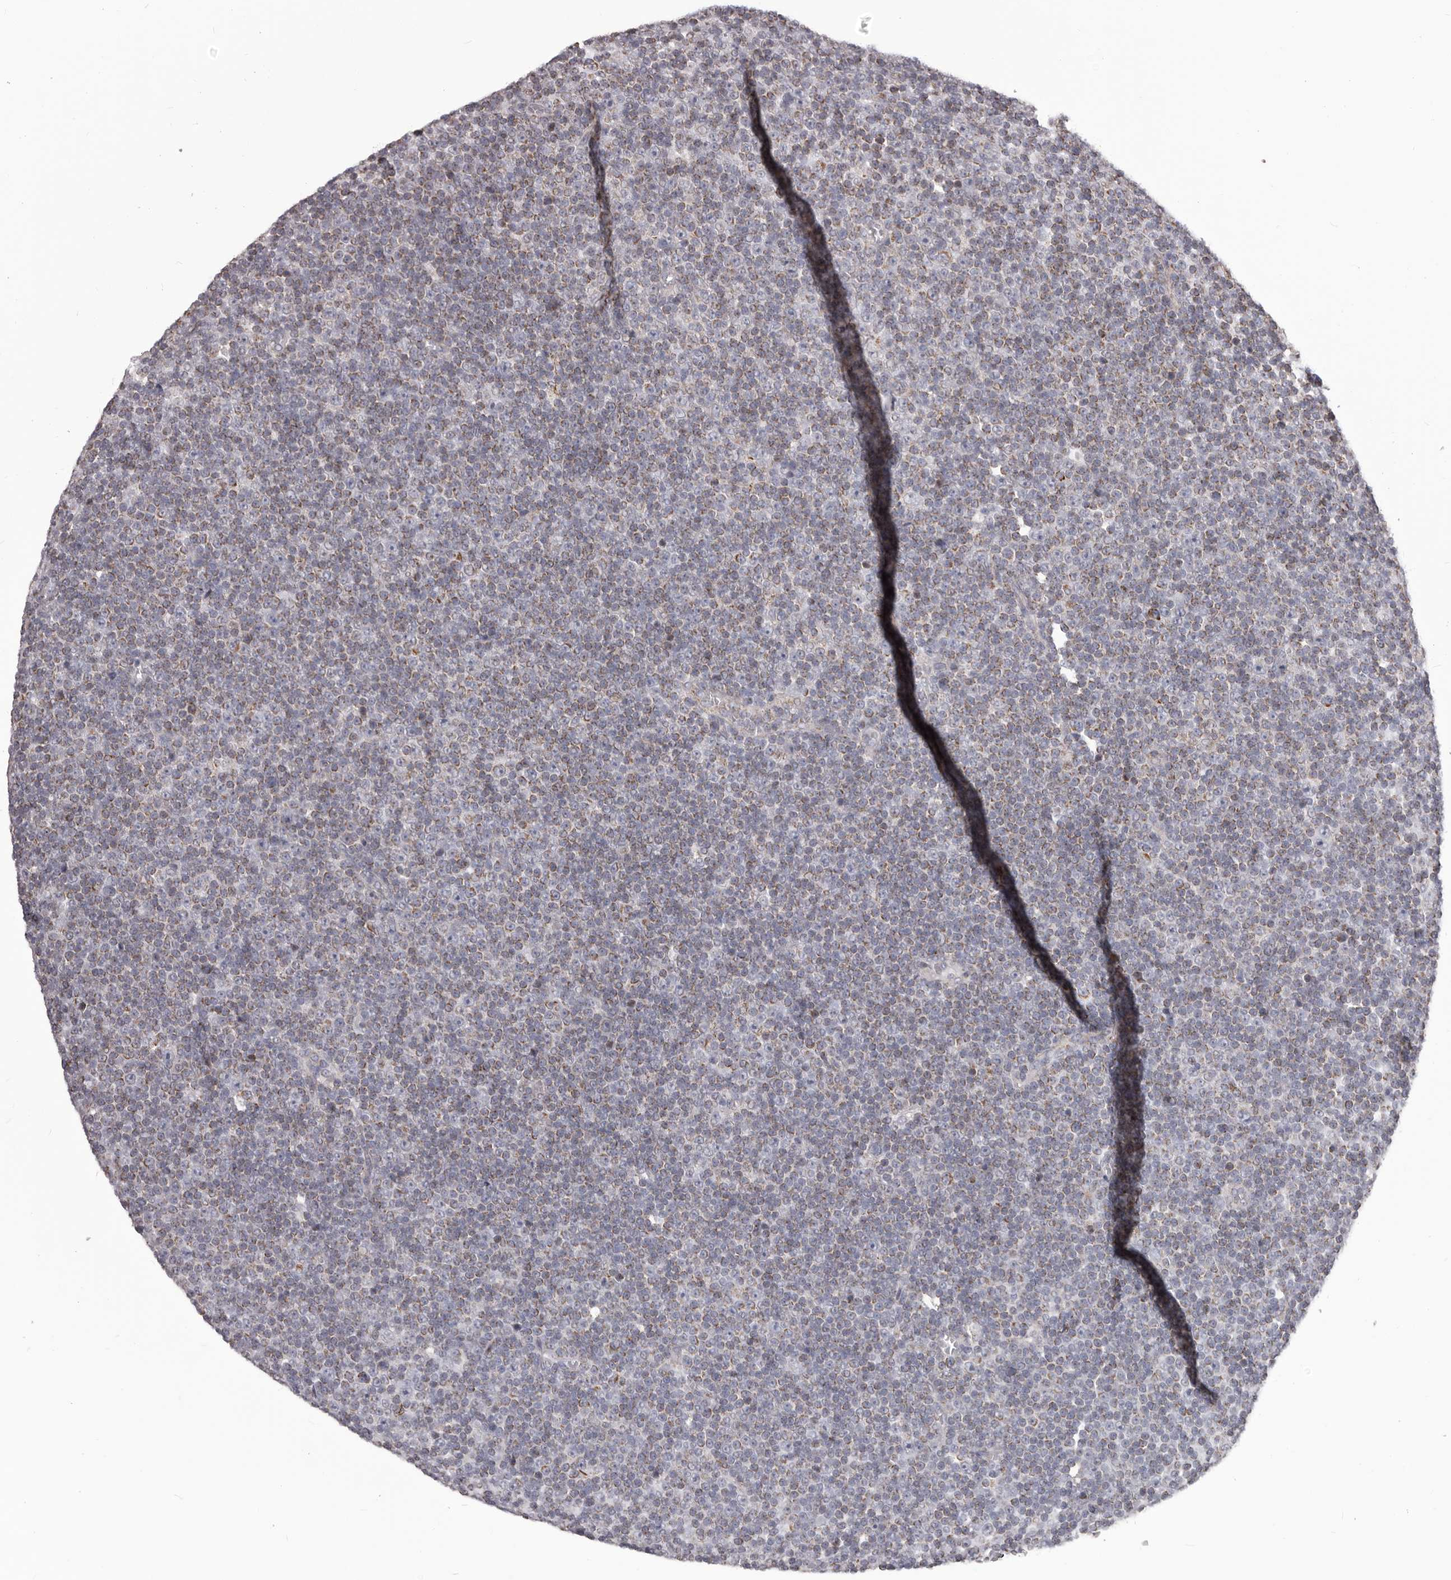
{"staining": {"intensity": "moderate", "quantity": "<25%", "location": "cytoplasmic/membranous"}, "tissue": "lymphoma", "cell_type": "Tumor cells", "image_type": "cancer", "snomed": [{"axis": "morphology", "description": "Malignant lymphoma, non-Hodgkin's type, Low grade"}, {"axis": "topography", "description": "Lymph node"}], "caption": "Malignant lymphoma, non-Hodgkin's type (low-grade) was stained to show a protein in brown. There is low levels of moderate cytoplasmic/membranous staining in approximately <25% of tumor cells. The protein of interest is stained brown, and the nuclei are stained in blue (DAB IHC with brightfield microscopy, high magnification).", "gene": "PRMT2", "patient": {"sex": "female", "age": 67}}